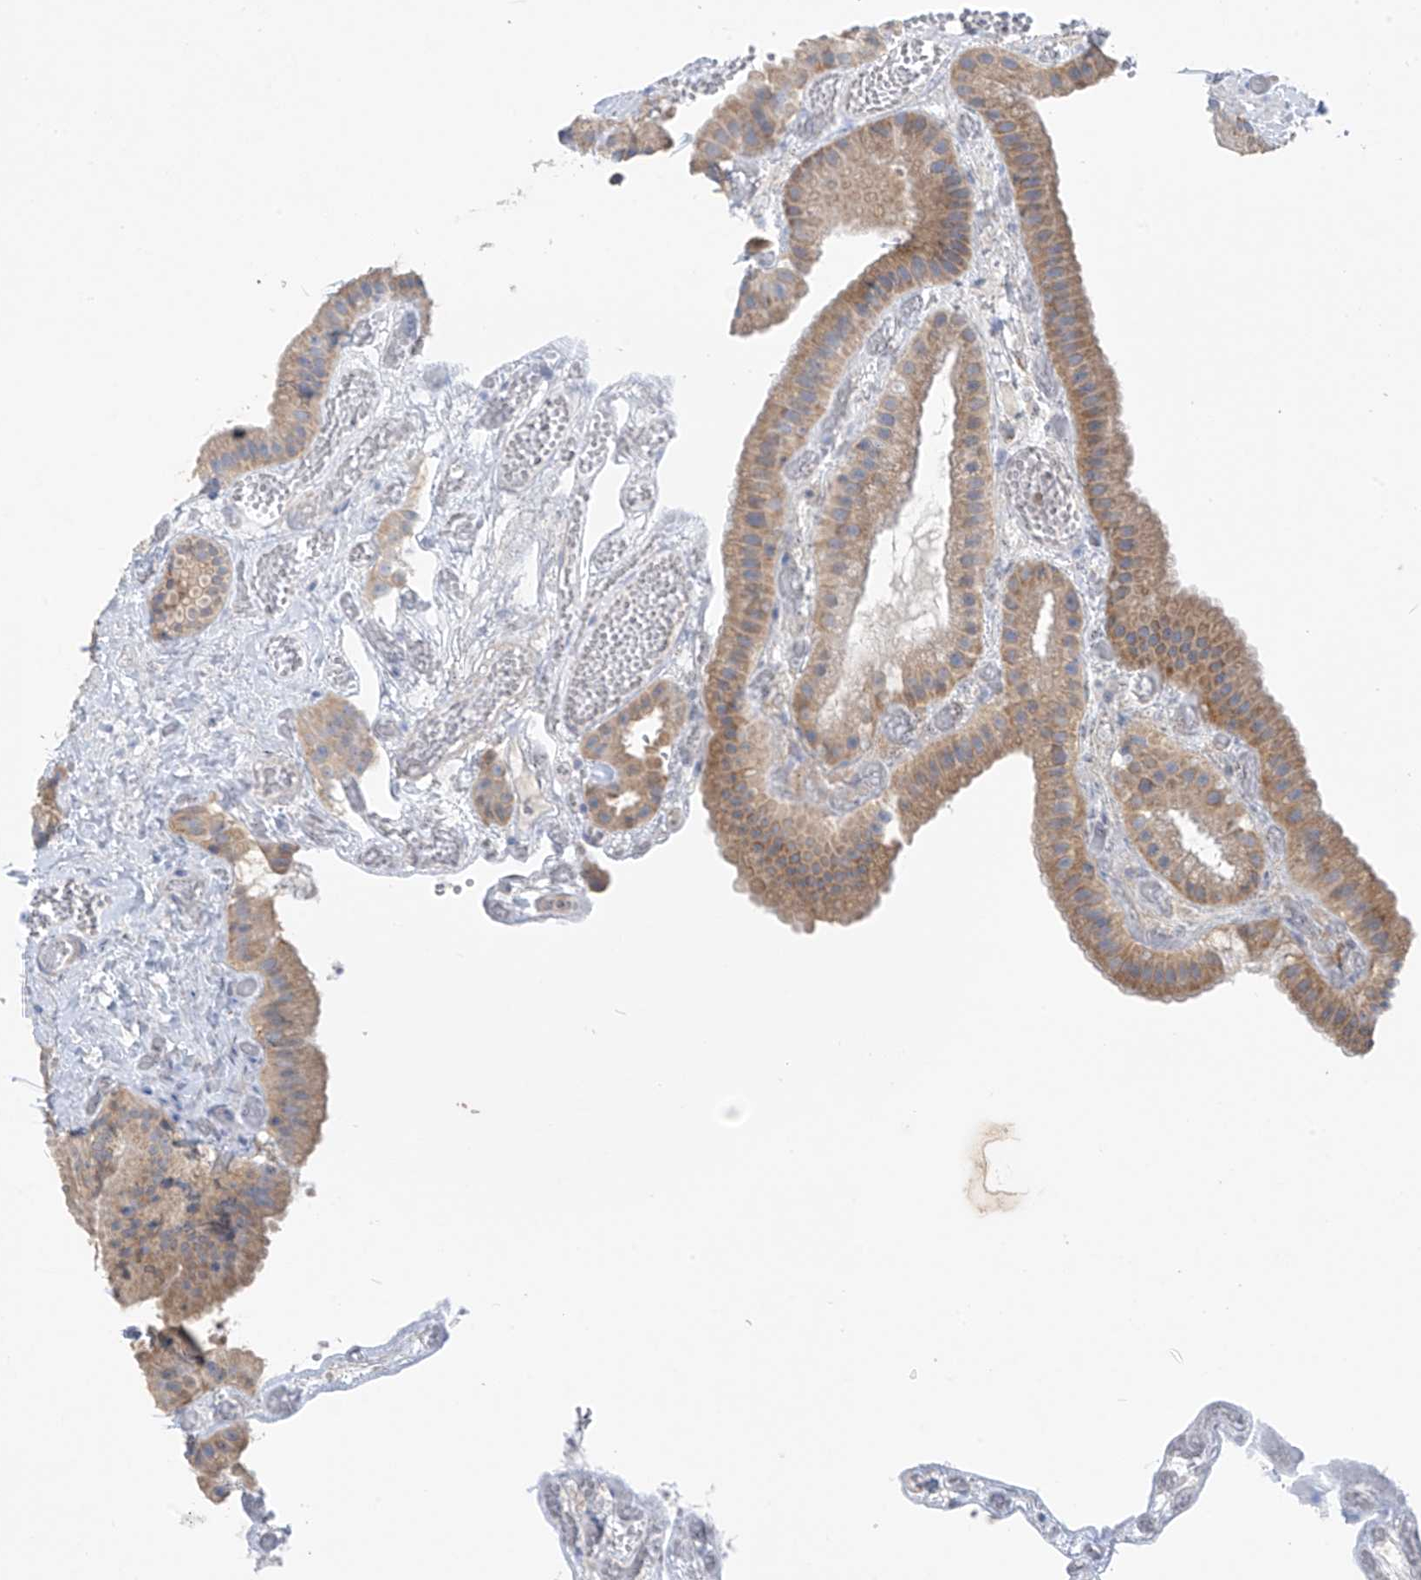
{"staining": {"intensity": "moderate", "quantity": "25%-75%", "location": "cytoplasmic/membranous"}, "tissue": "gallbladder", "cell_type": "Glandular cells", "image_type": "normal", "snomed": [{"axis": "morphology", "description": "Normal tissue, NOS"}, {"axis": "topography", "description": "Gallbladder"}], "caption": "The photomicrograph reveals staining of benign gallbladder, revealing moderate cytoplasmic/membranous protein expression (brown color) within glandular cells.", "gene": "RPL4", "patient": {"sex": "female", "age": 64}}